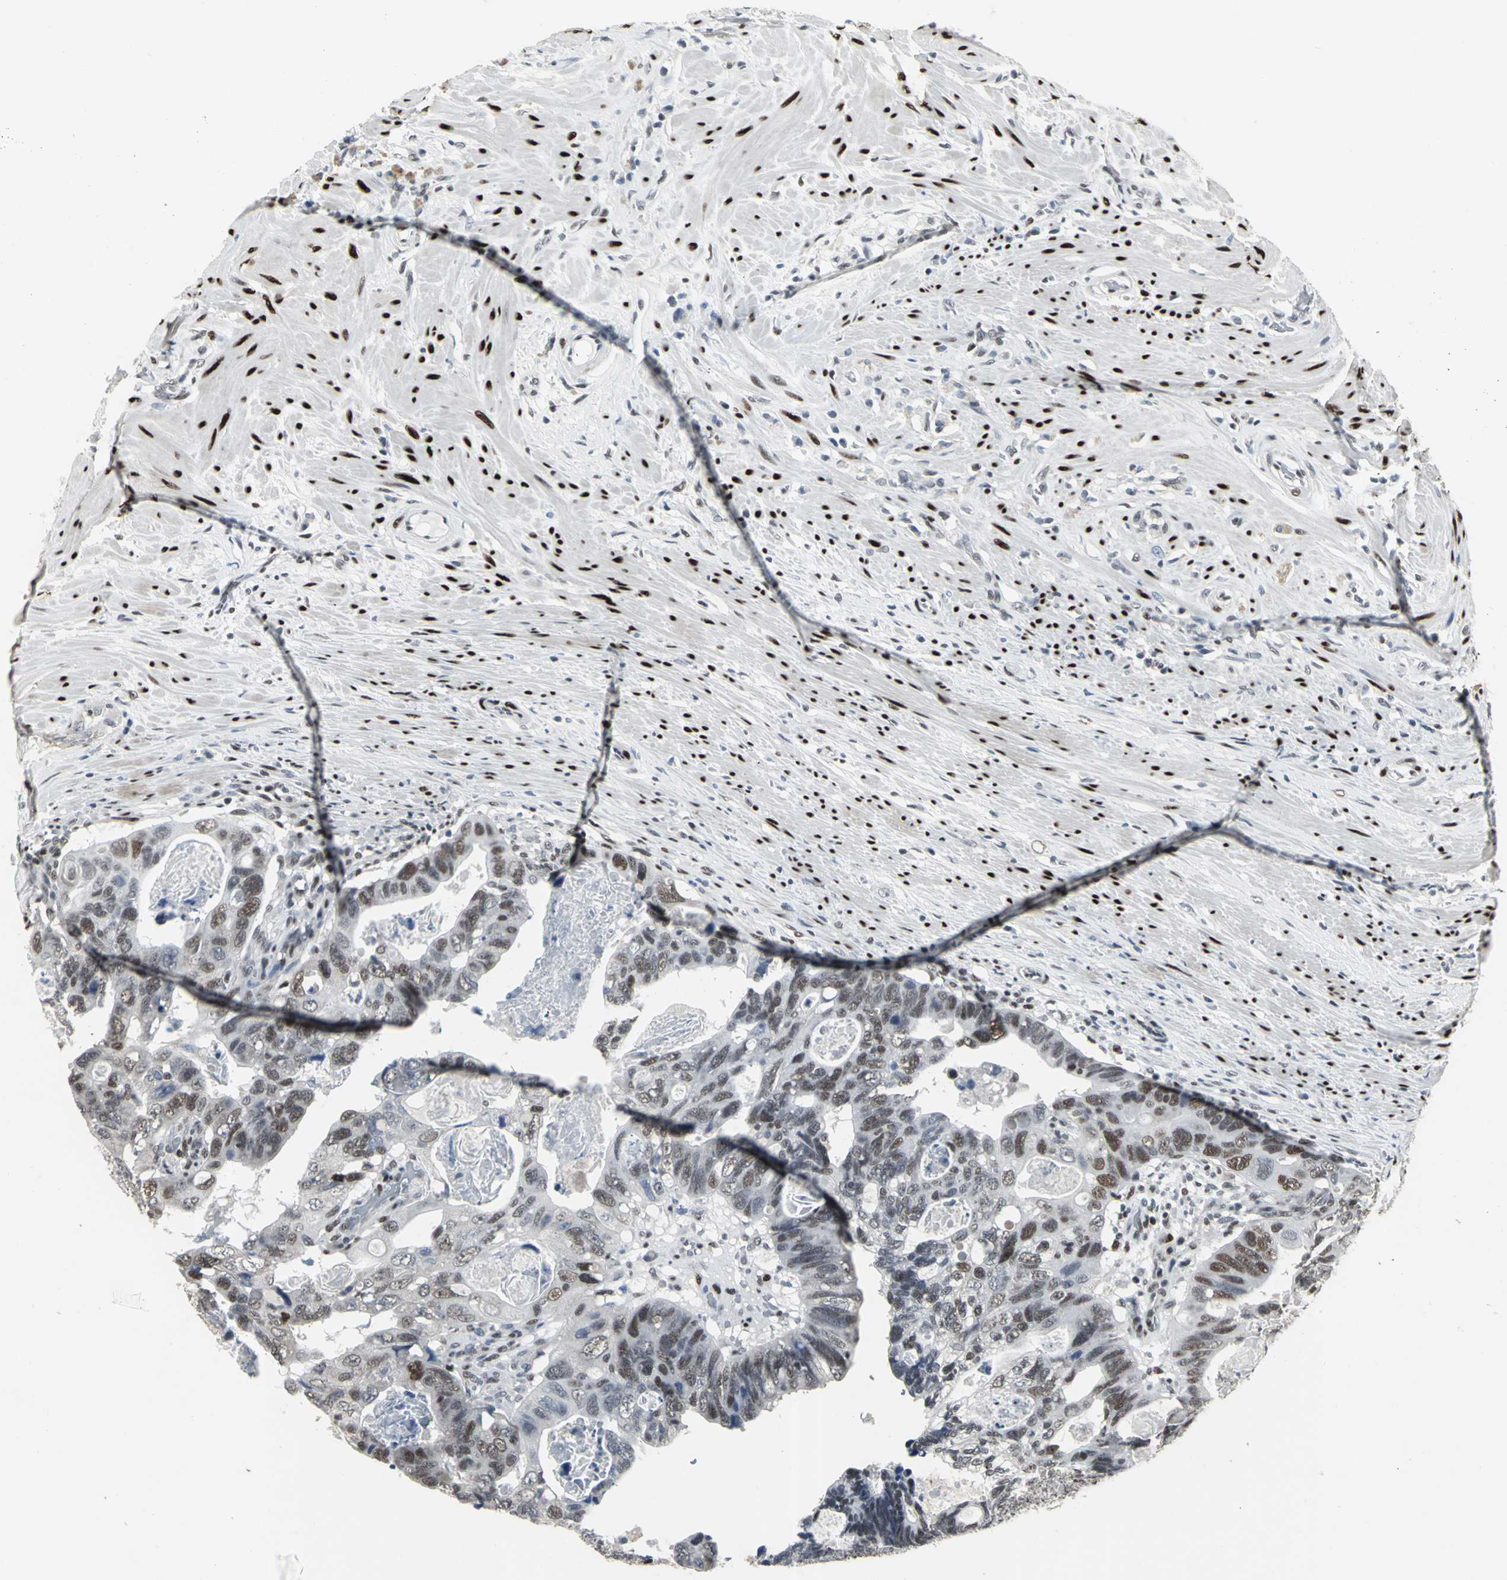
{"staining": {"intensity": "weak", "quantity": "25%-75%", "location": "nuclear"}, "tissue": "colorectal cancer", "cell_type": "Tumor cells", "image_type": "cancer", "snomed": [{"axis": "morphology", "description": "Adenocarcinoma, NOS"}, {"axis": "topography", "description": "Rectum"}], "caption": "IHC image of neoplastic tissue: human adenocarcinoma (colorectal) stained using immunohistochemistry demonstrates low levels of weak protein expression localized specifically in the nuclear of tumor cells, appearing as a nuclear brown color.", "gene": "SRF", "patient": {"sex": "male", "age": 53}}